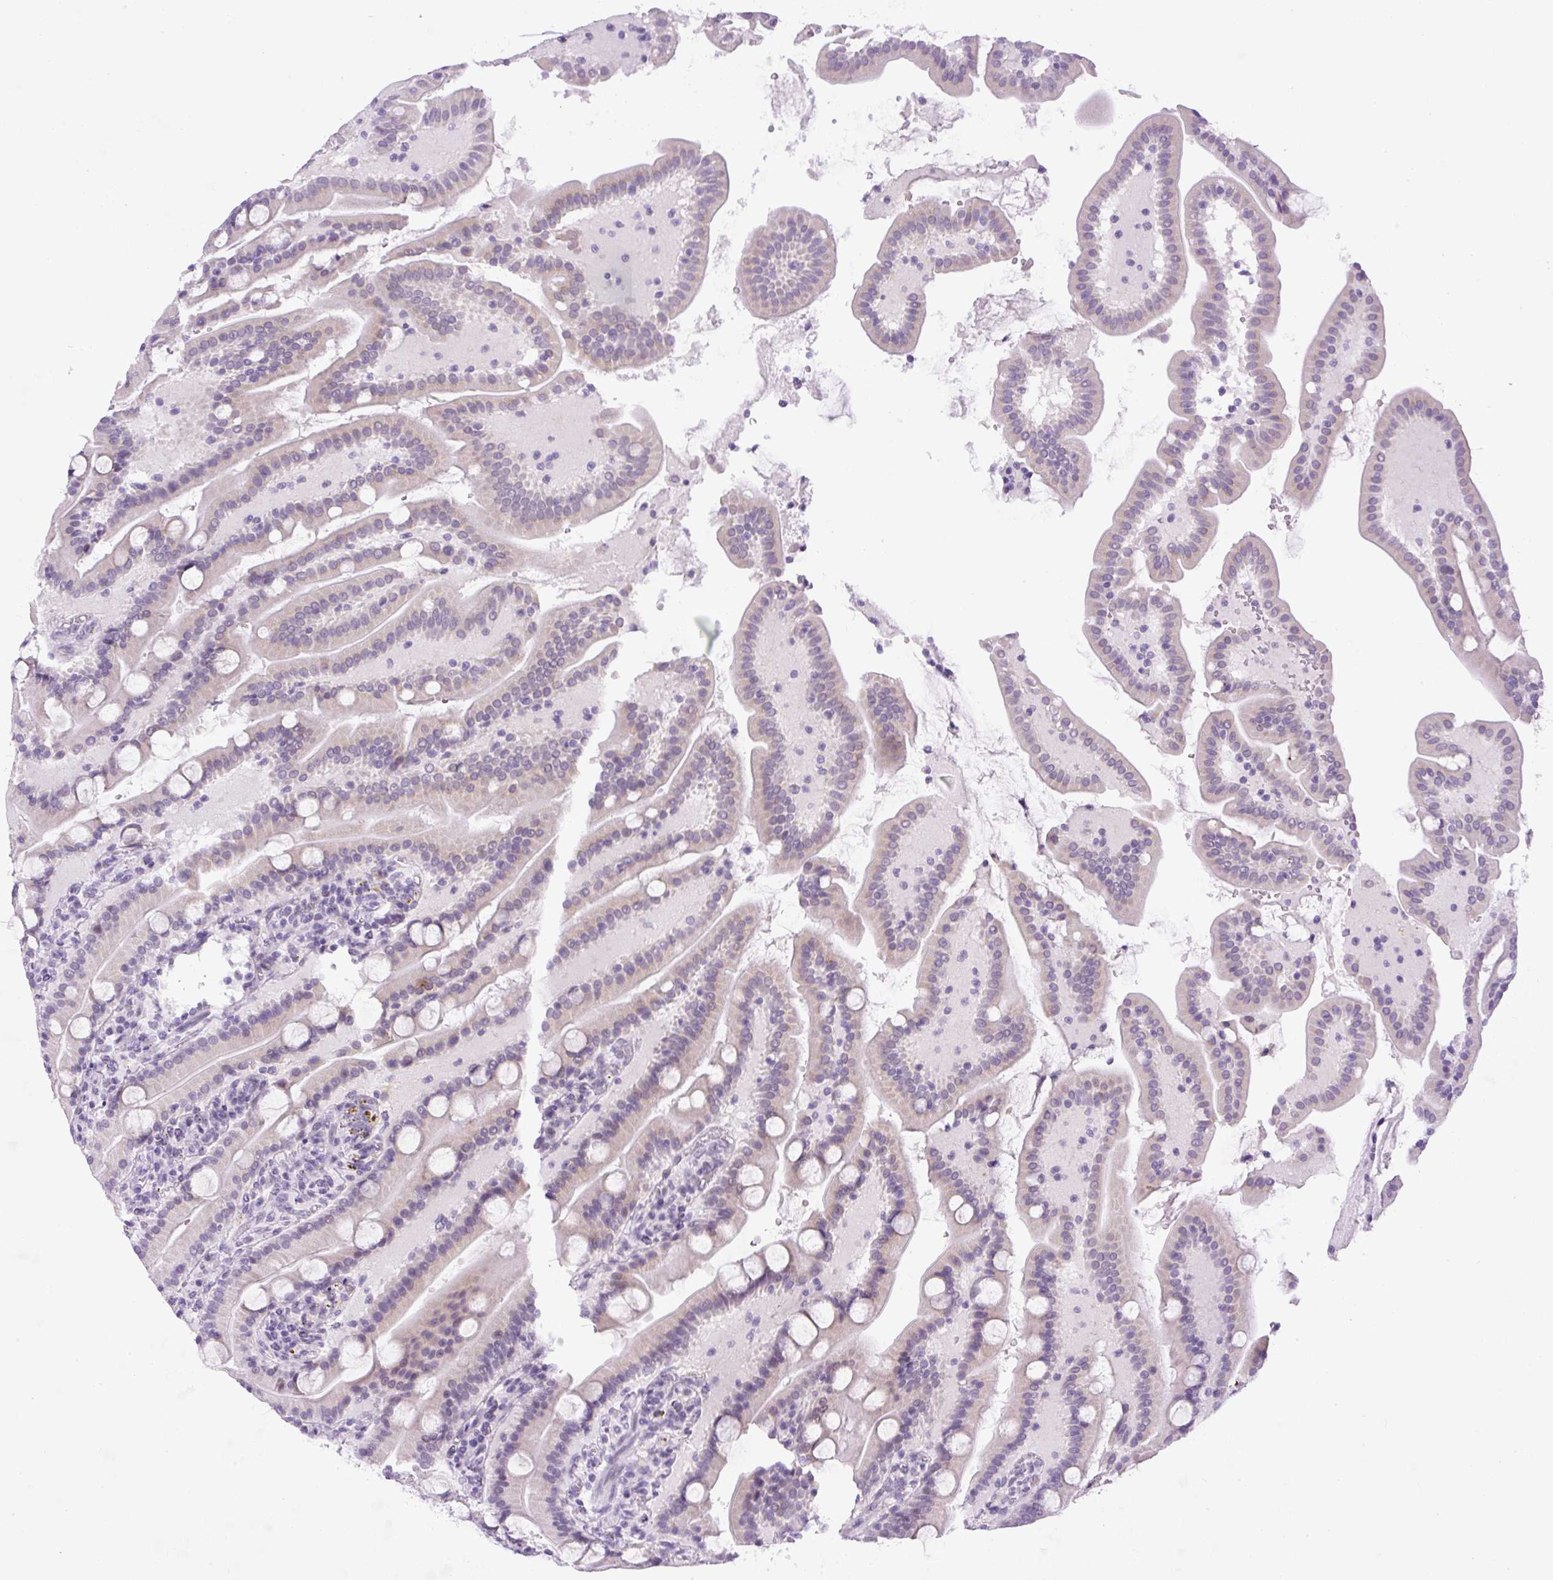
{"staining": {"intensity": "negative", "quantity": "none", "location": "none"}, "tissue": "duodenum", "cell_type": "Glandular cells", "image_type": "normal", "snomed": [{"axis": "morphology", "description": "Normal tissue, NOS"}, {"axis": "topography", "description": "Duodenum"}], "caption": "There is no significant expression in glandular cells of duodenum. Nuclei are stained in blue.", "gene": "RHBDD2", "patient": {"sex": "male", "age": 55}}